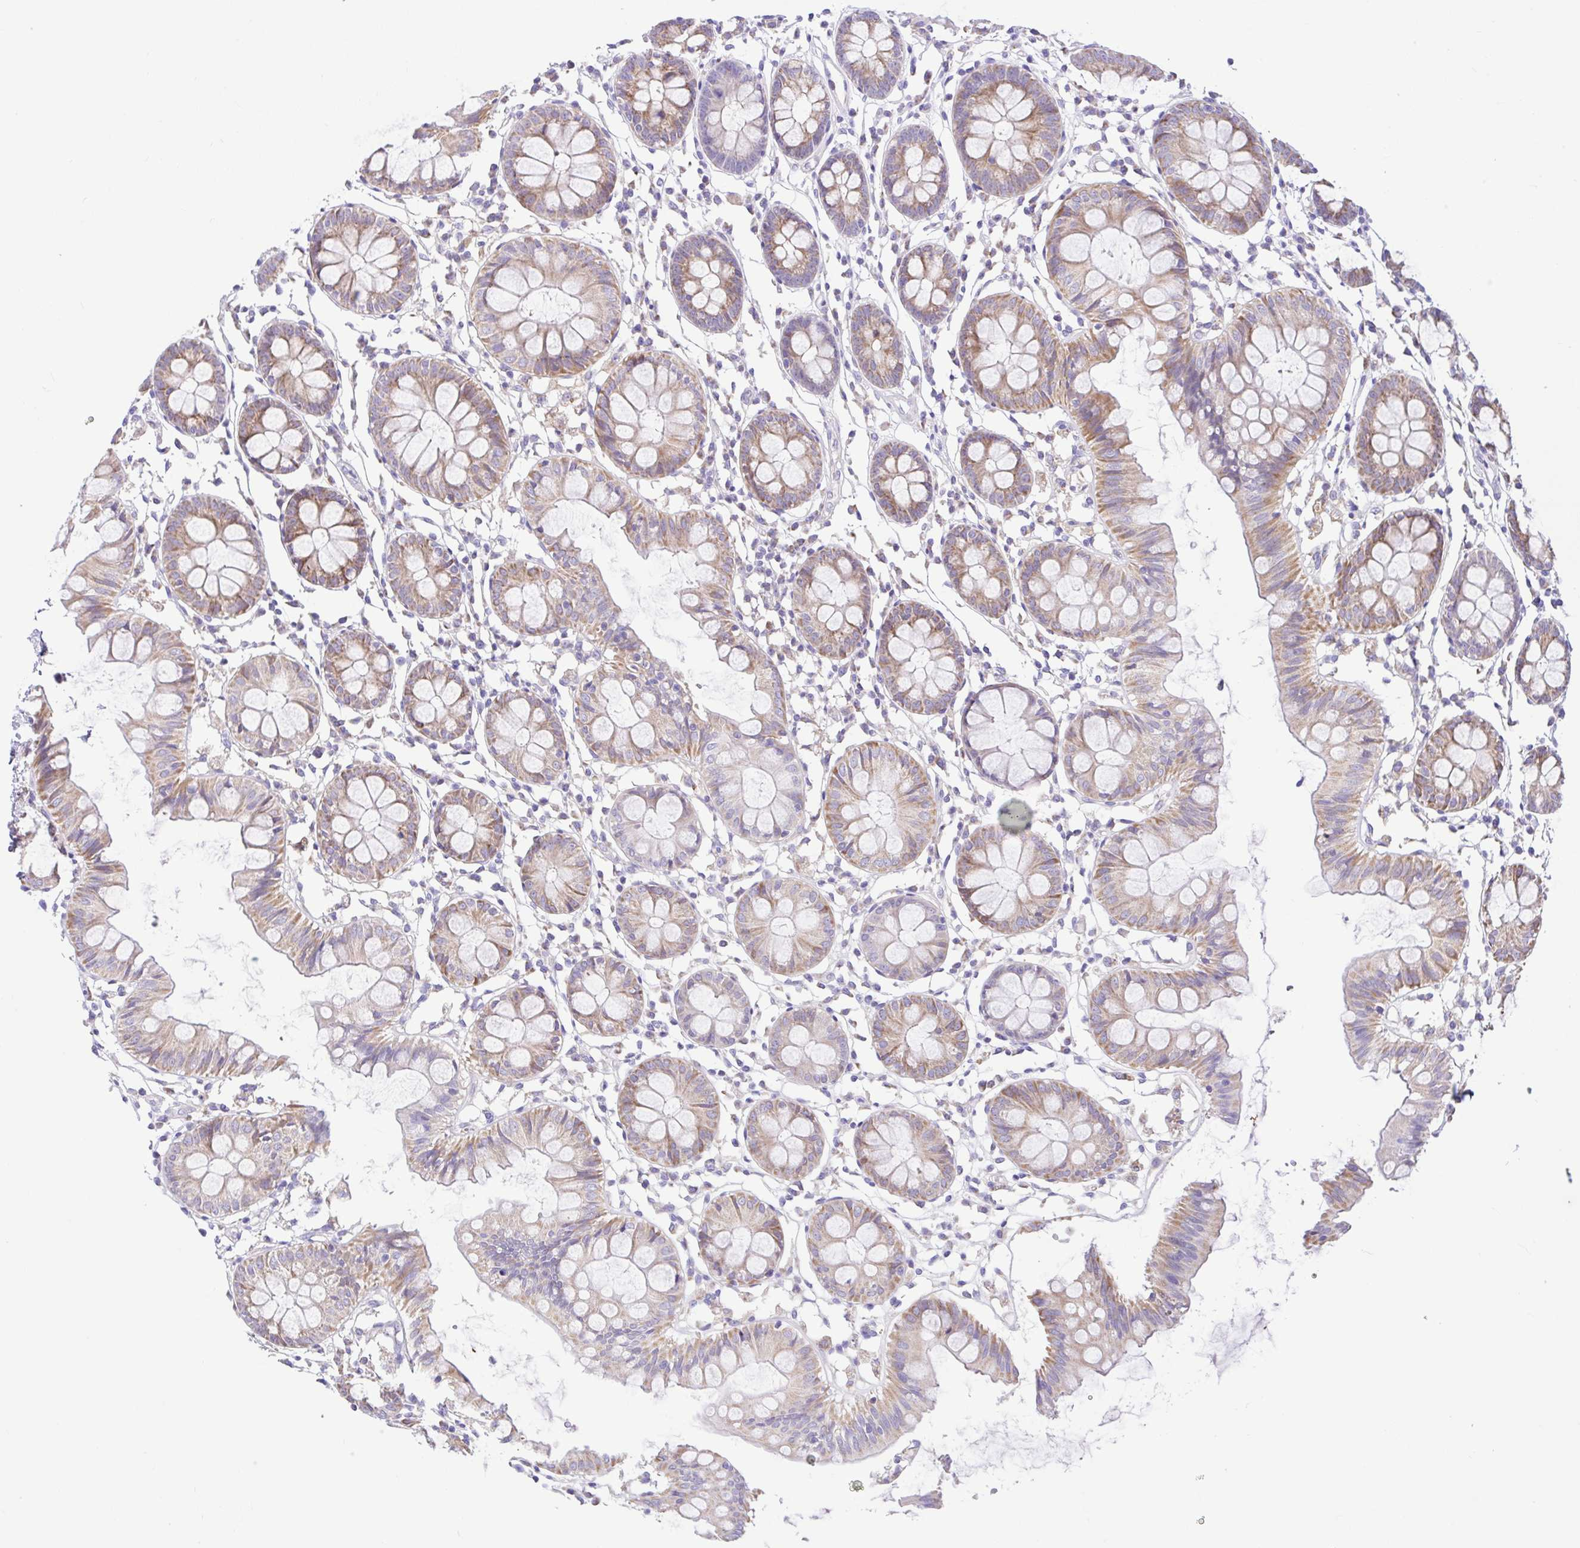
{"staining": {"intensity": "negative", "quantity": "none", "location": "none"}, "tissue": "colon", "cell_type": "Endothelial cells", "image_type": "normal", "snomed": [{"axis": "morphology", "description": "Normal tissue, NOS"}, {"axis": "topography", "description": "Colon"}], "caption": "An immunohistochemistry (IHC) histopathology image of unremarkable colon is shown. There is no staining in endothelial cells of colon. (DAB immunohistochemistry, high magnification).", "gene": "NDUFS2", "patient": {"sex": "female", "age": 84}}